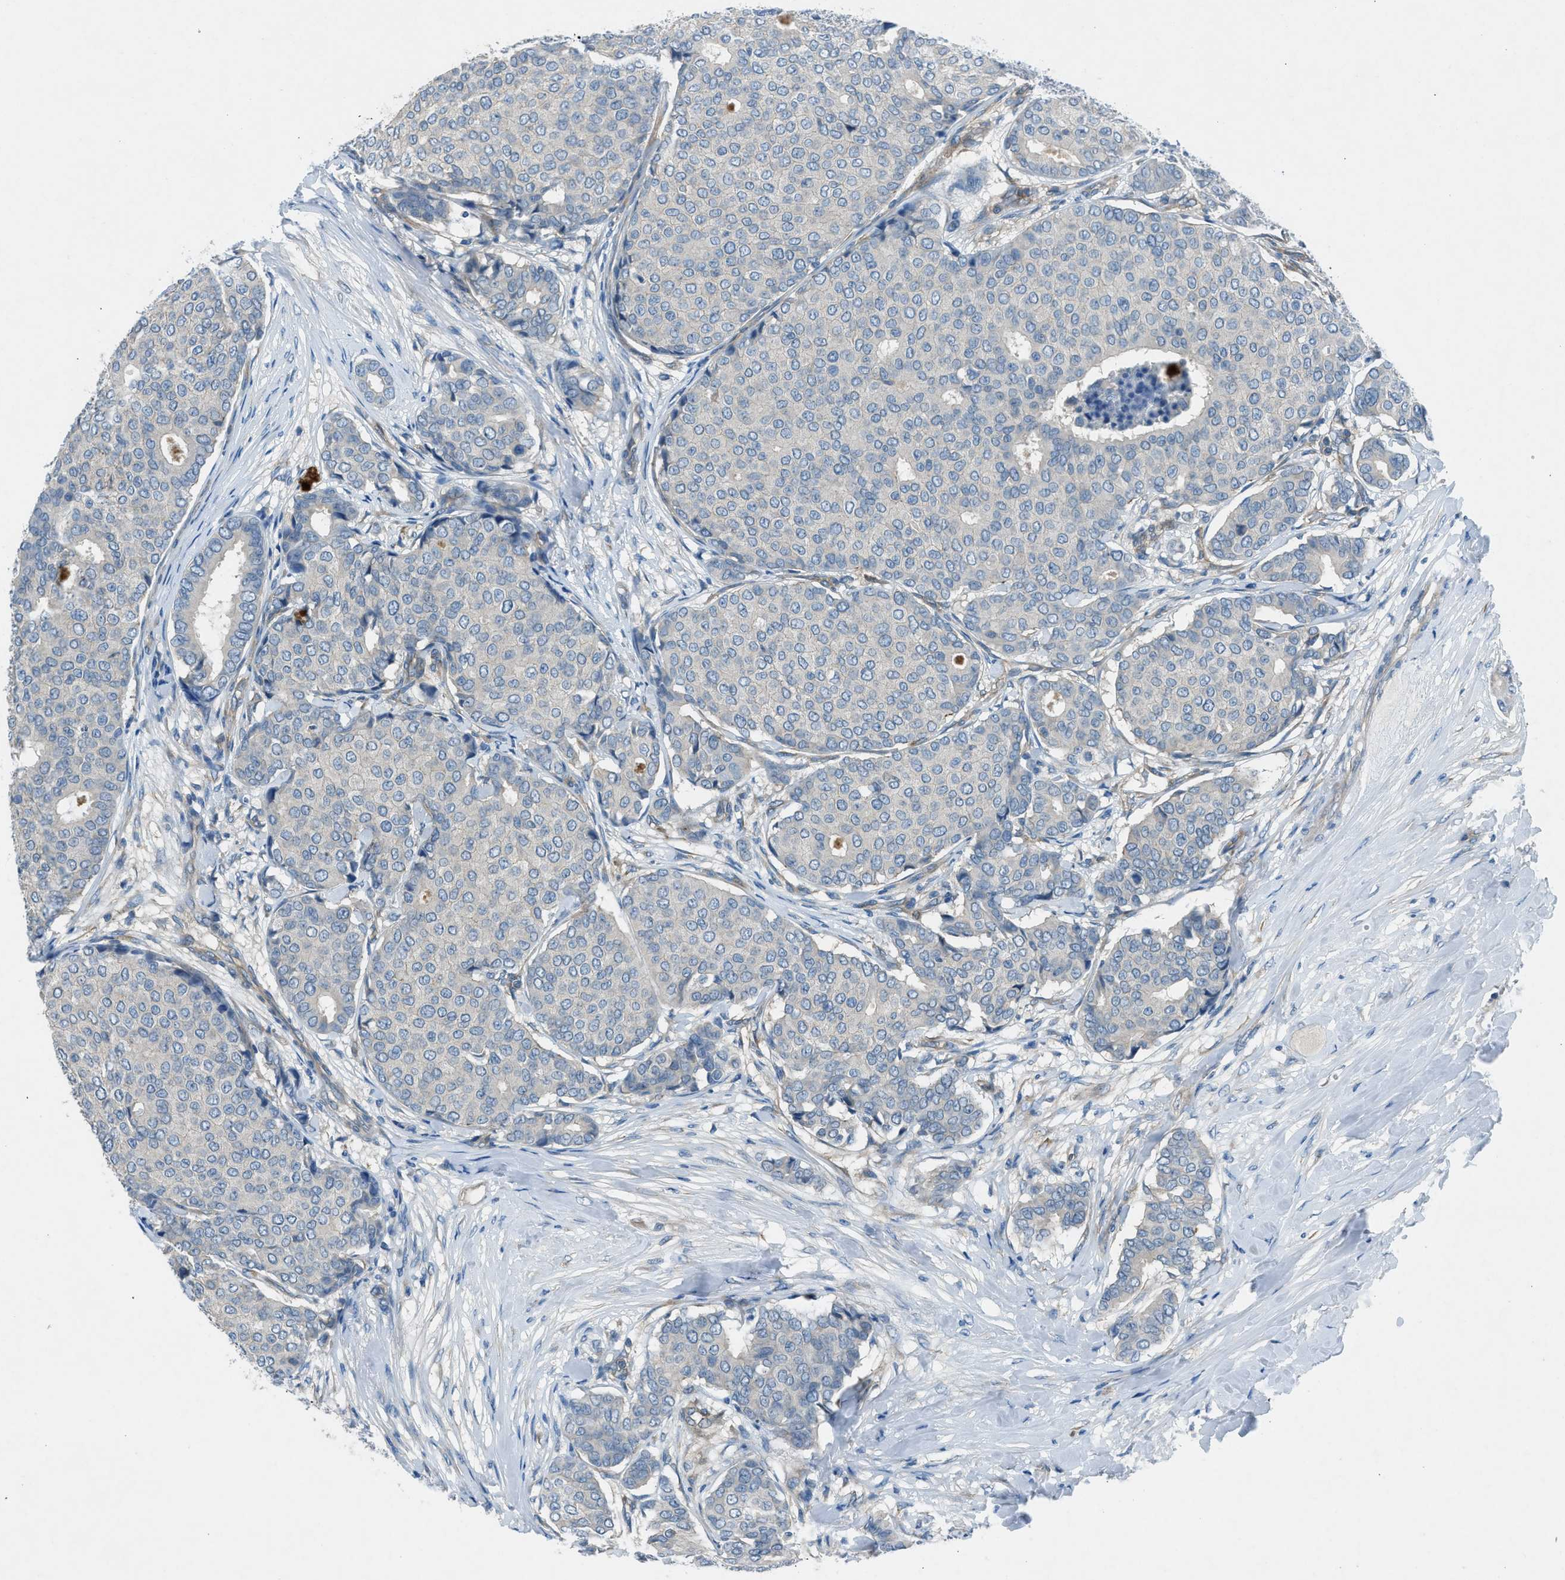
{"staining": {"intensity": "negative", "quantity": "none", "location": "none"}, "tissue": "breast cancer", "cell_type": "Tumor cells", "image_type": "cancer", "snomed": [{"axis": "morphology", "description": "Duct carcinoma"}, {"axis": "topography", "description": "Breast"}], "caption": "Immunohistochemistry (IHC) photomicrograph of breast cancer (infiltrating ductal carcinoma) stained for a protein (brown), which demonstrates no expression in tumor cells.", "gene": "BMP1", "patient": {"sex": "female", "age": 75}}